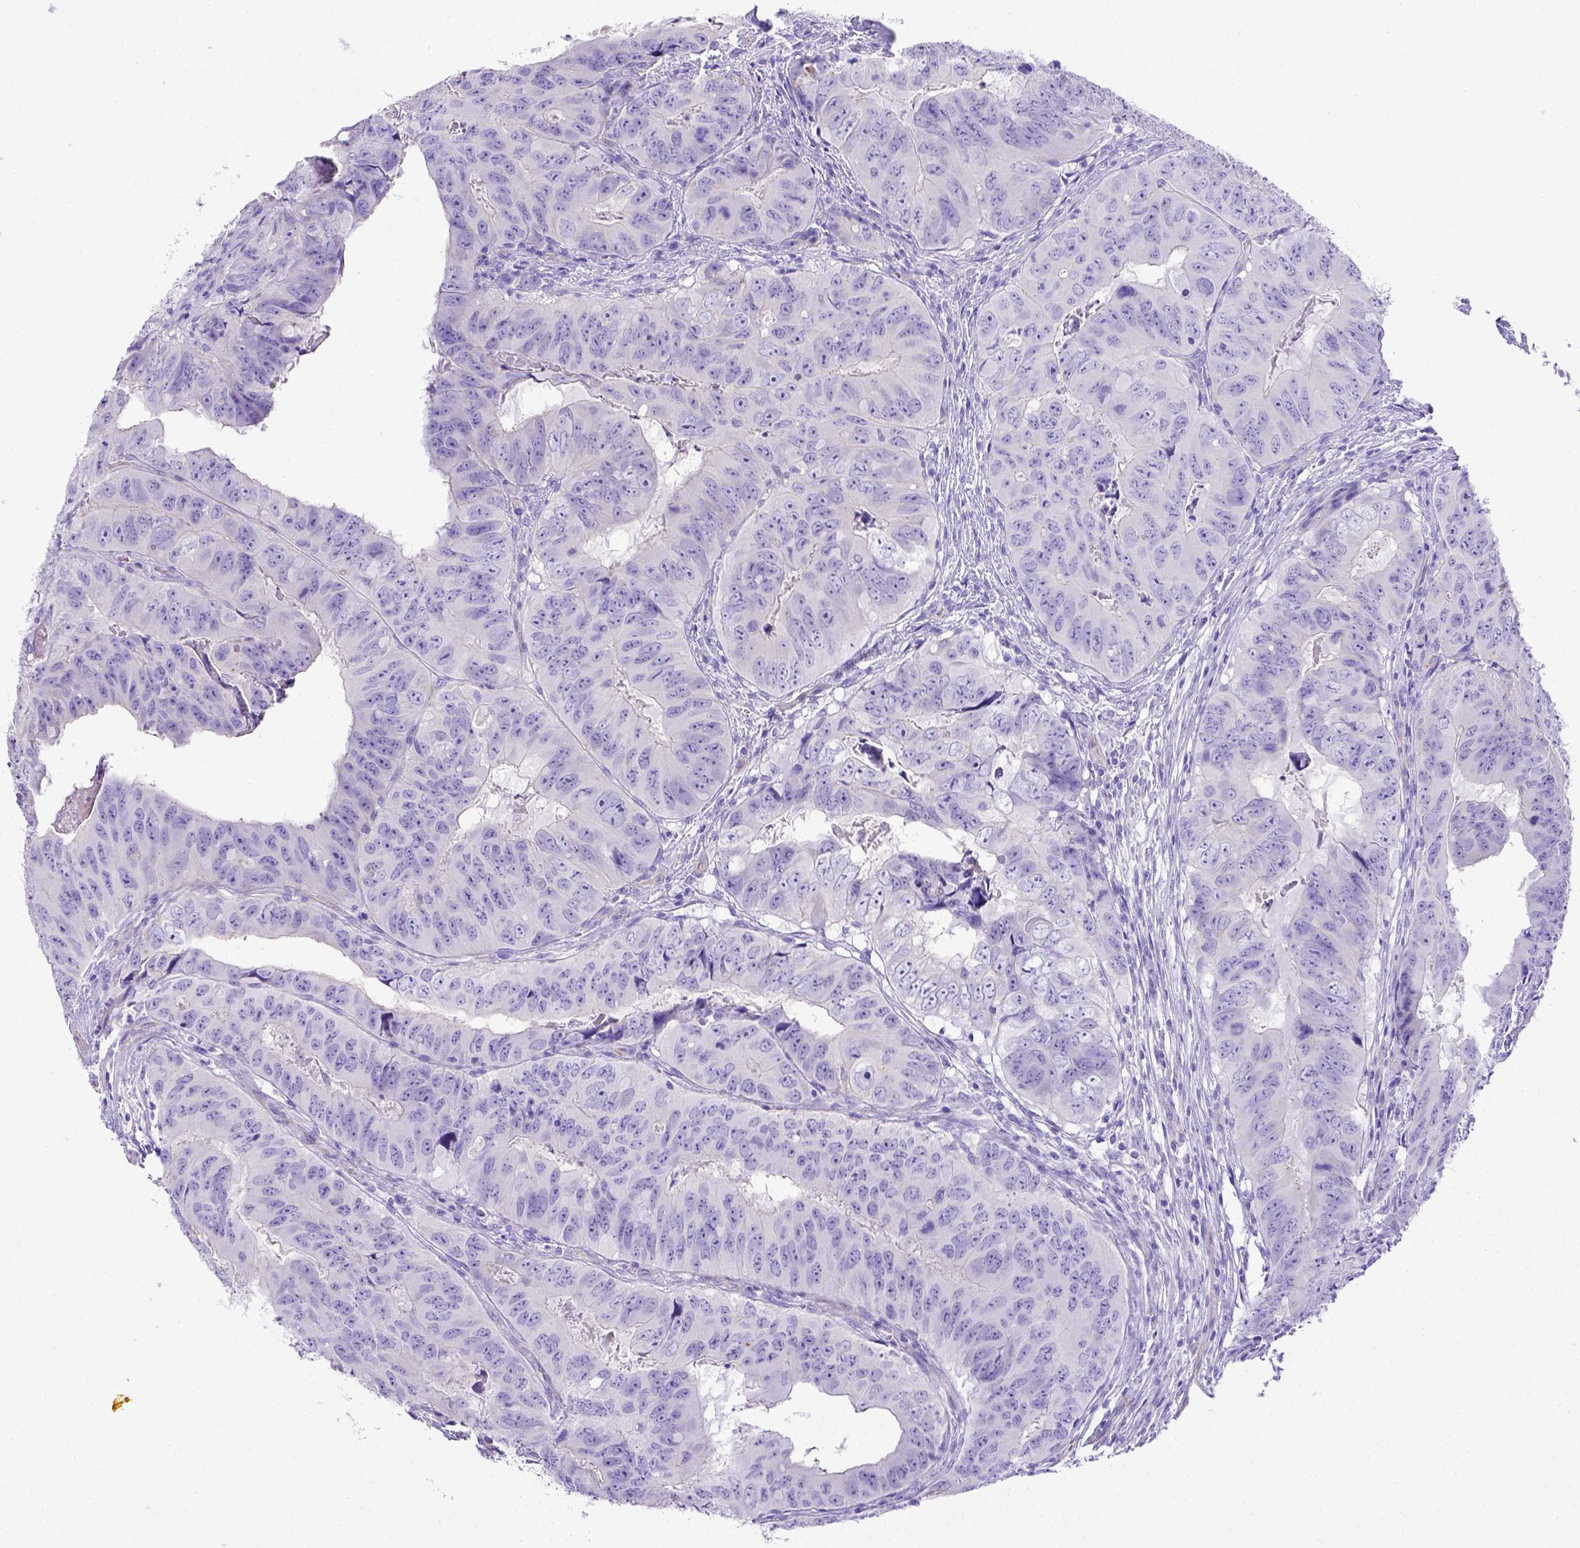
{"staining": {"intensity": "negative", "quantity": "none", "location": "none"}, "tissue": "colorectal cancer", "cell_type": "Tumor cells", "image_type": "cancer", "snomed": [{"axis": "morphology", "description": "Adenocarcinoma, NOS"}, {"axis": "topography", "description": "Colon"}], "caption": "IHC micrograph of colorectal adenocarcinoma stained for a protein (brown), which displays no staining in tumor cells. (Brightfield microscopy of DAB (3,3'-diaminobenzidine) immunohistochemistry (IHC) at high magnification).", "gene": "LRRC18", "patient": {"sex": "male", "age": 79}}